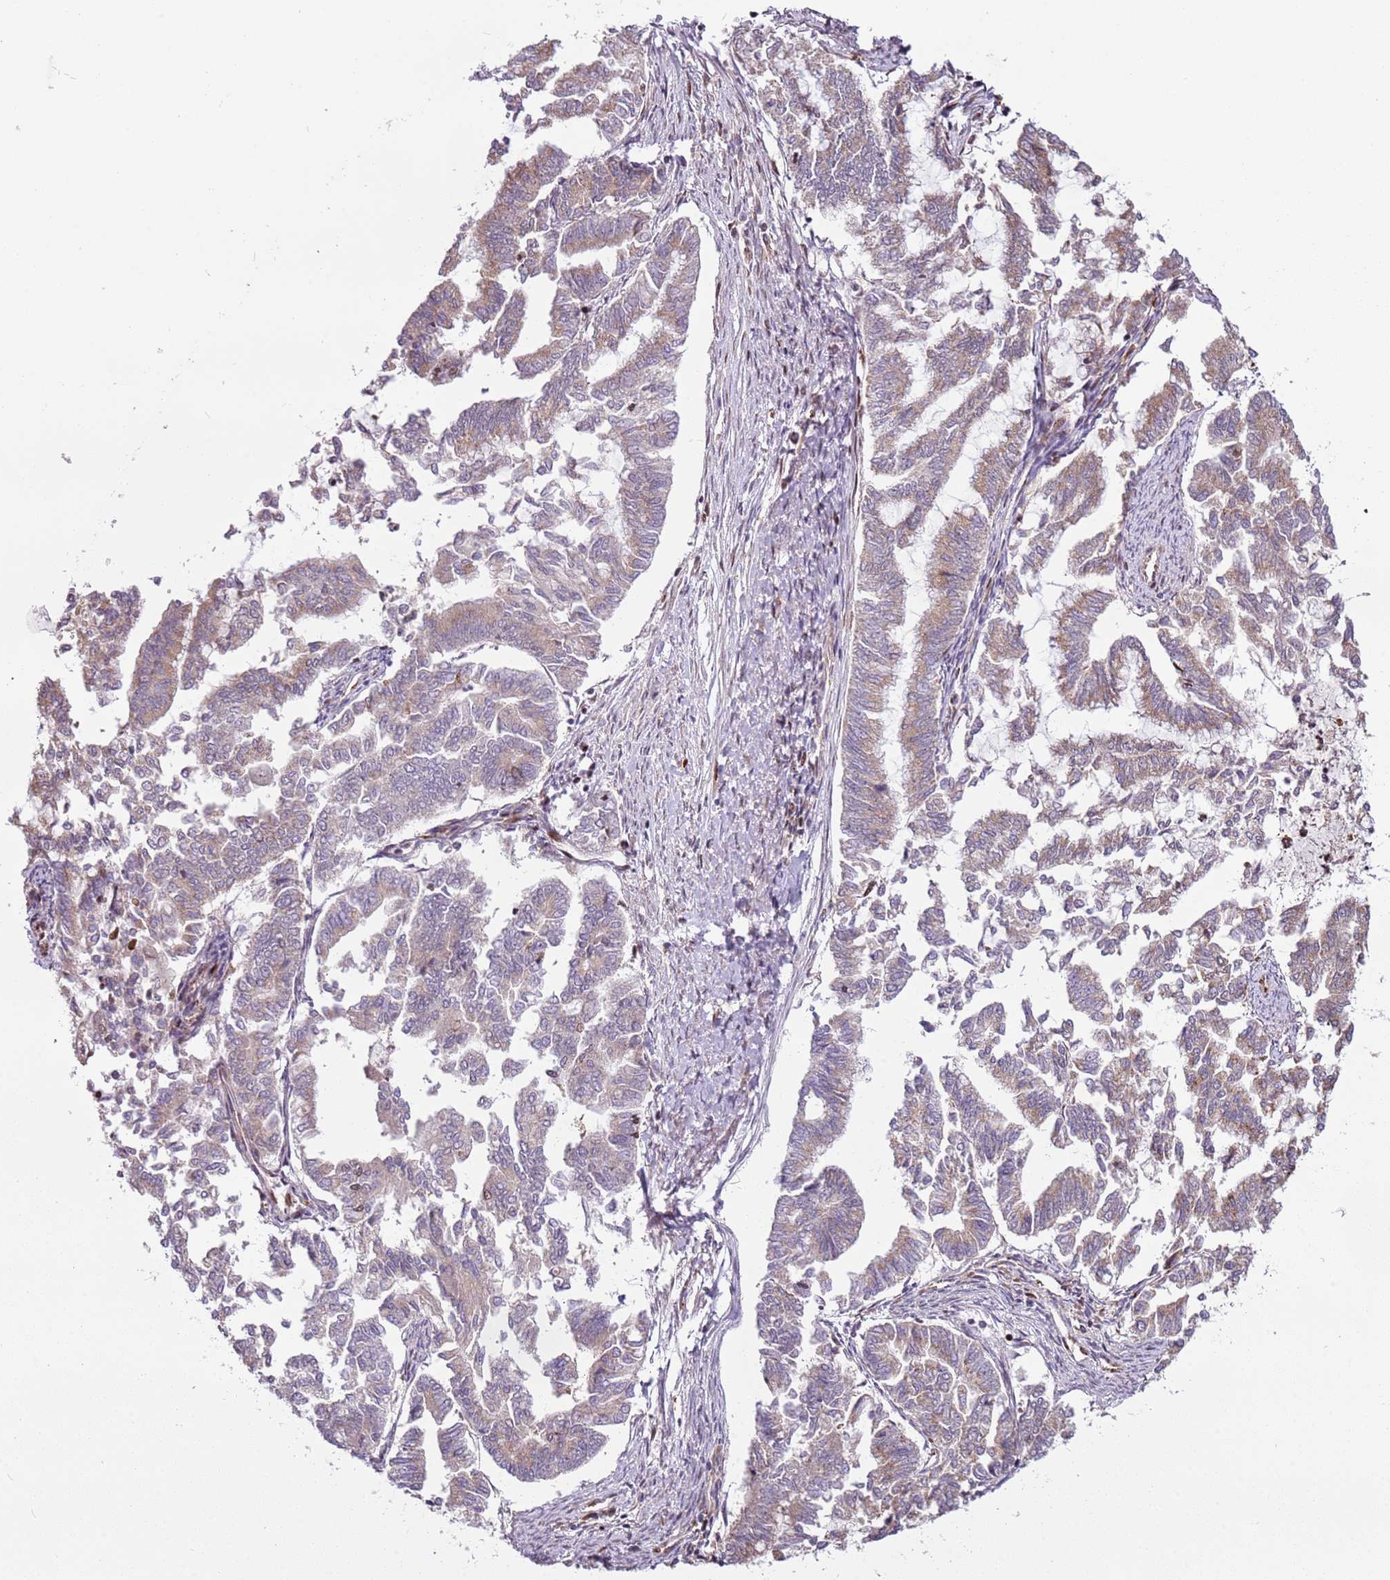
{"staining": {"intensity": "negative", "quantity": "none", "location": "none"}, "tissue": "endometrial cancer", "cell_type": "Tumor cells", "image_type": "cancer", "snomed": [{"axis": "morphology", "description": "Adenocarcinoma, NOS"}, {"axis": "topography", "description": "Endometrium"}], "caption": "Micrograph shows no protein staining in tumor cells of endometrial adenocarcinoma tissue. (Stains: DAB (3,3'-diaminobenzidine) IHC with hematoxylin counter stain, Microscopy: brightfield microscopy at high magnification).", "gene": "PCTP", "patient": {"sex": "female", "age": 79}}